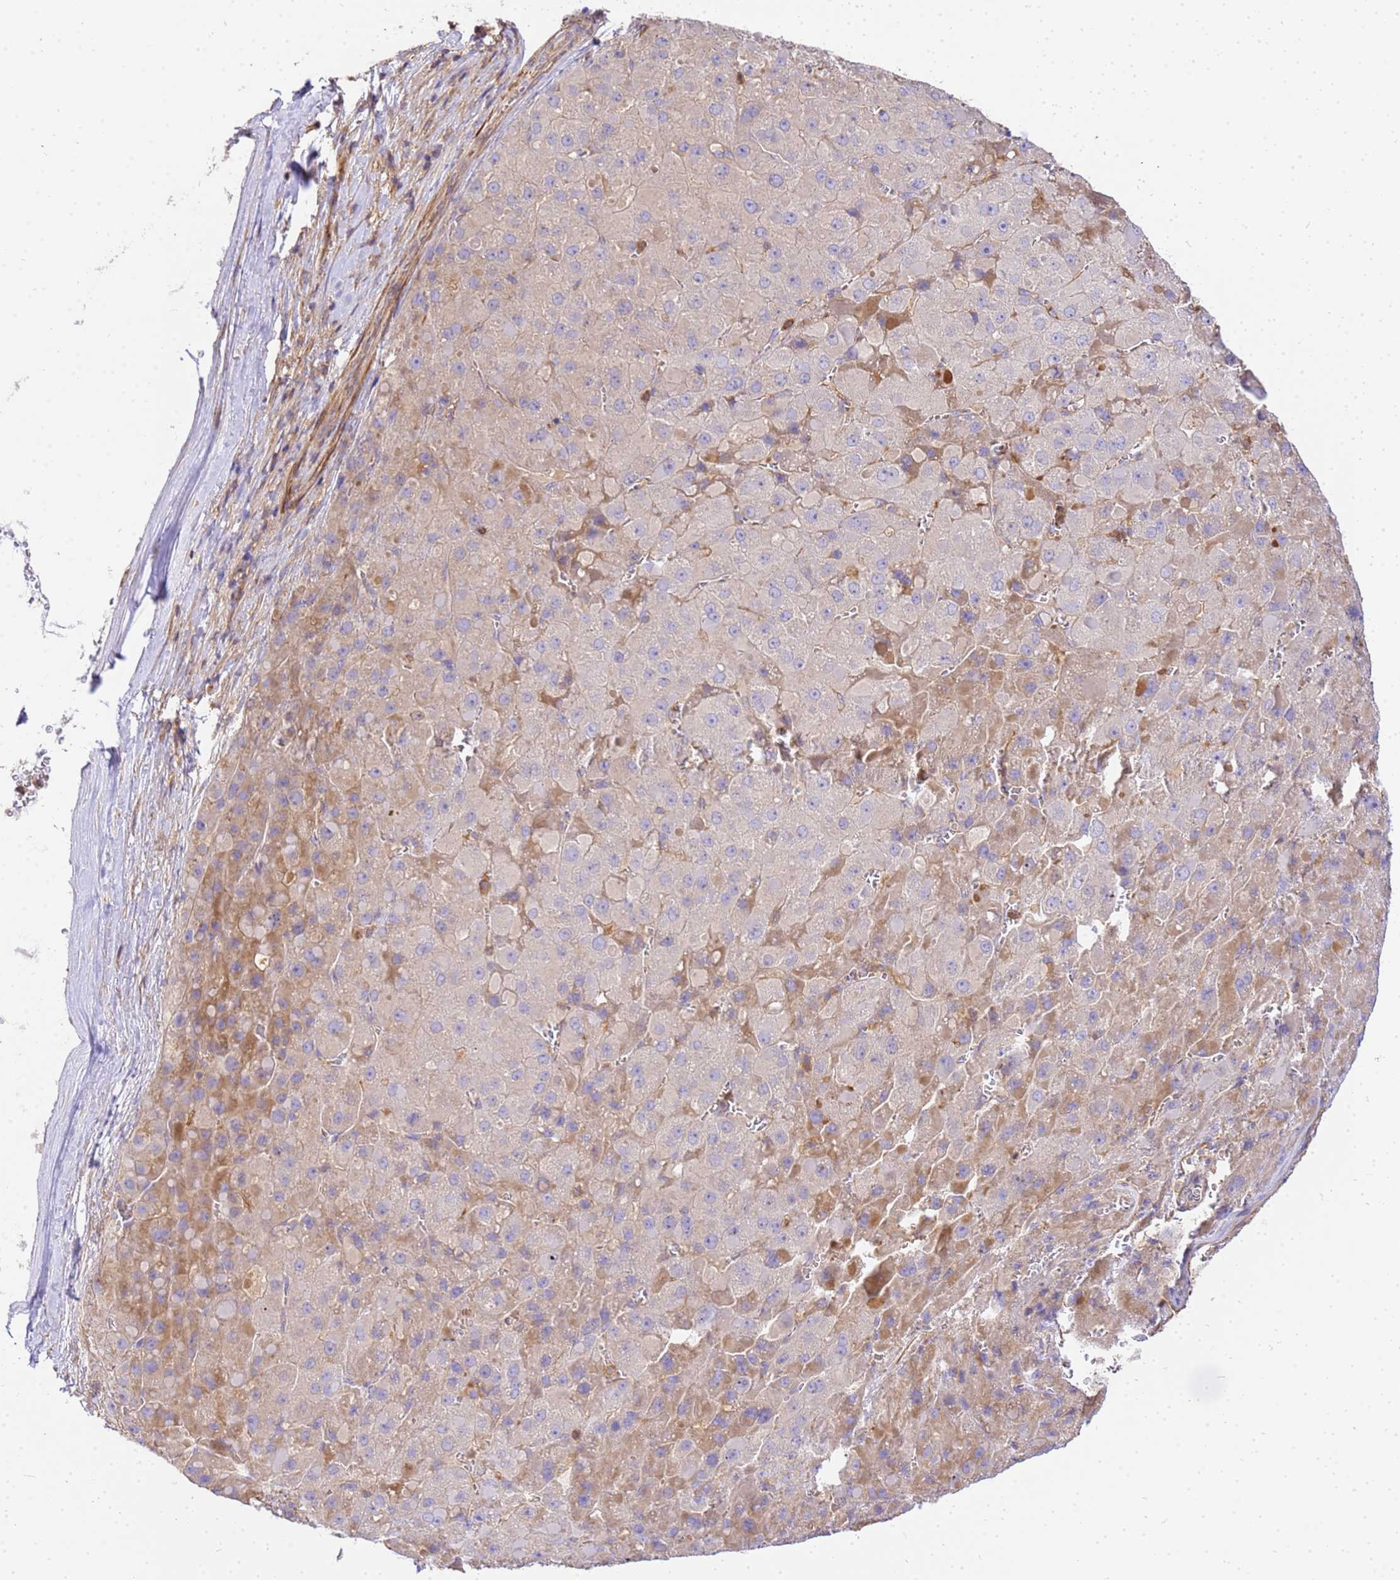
{"staining": {"intensity": "moderate", "quantity": "25%-75%", "location": "cytoplasmic/membranous"}, "tissue": "liver cancer", "cell_type": "Tumor cells", "image_type": "cancer", "snomed": [{"axis": "morphology", "description": "Carcinoma, Hepatocellular, NOS"}, {"axis": "topography", "description": "Liver"}], "caption": "High-power microscopy captured an immunohistochemistry histopathology image of liver cancer (hepatocellular carcinoma), revealing moderate cytoplasmic/membranous positivity in about 25%-75% of tumor cells.", "gene": "WDR64", "patient": {"sex": "female", "age": 73}}